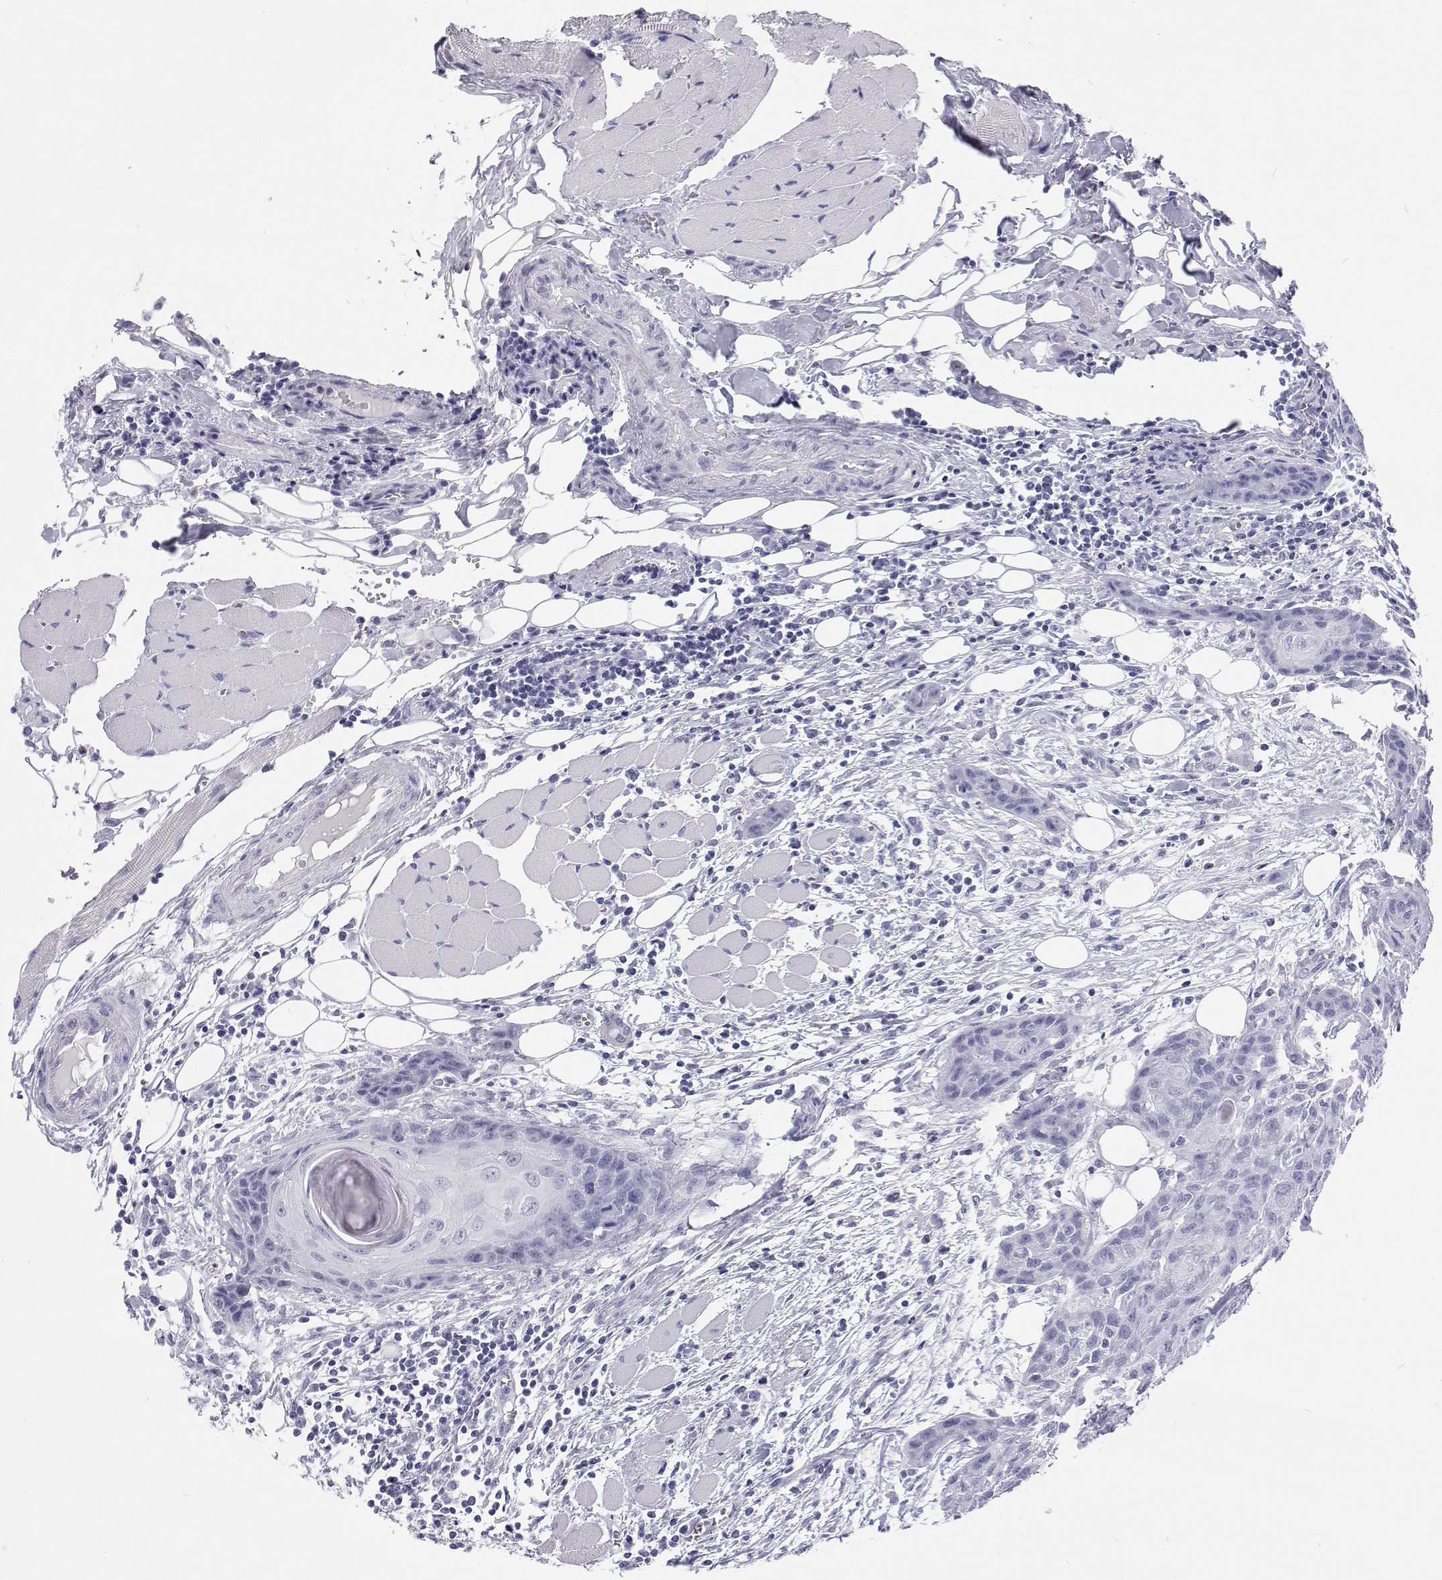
{"staining": {"intensity": "negative", "quantity": "none", "location": "none"}, "tissue": "head and neck cancer", "cell_type": "Tumor cells", "image_type": "cancer", "snomed": [{"axis": "morphology", "description": "Squamous cell carcinoma, NOS"}, {"axis": "topography", "description": "Oral tissue"}, {"axis": "topography", "description": "Head-Neck"}], "caption": "Immunohistochemistry (IHC) of human head and neck cancer (squamous cell carcinoma) displays no expression in tumor cells.", "gene": "SFTPB", "patient": {"sex": "male", "age": 58}}